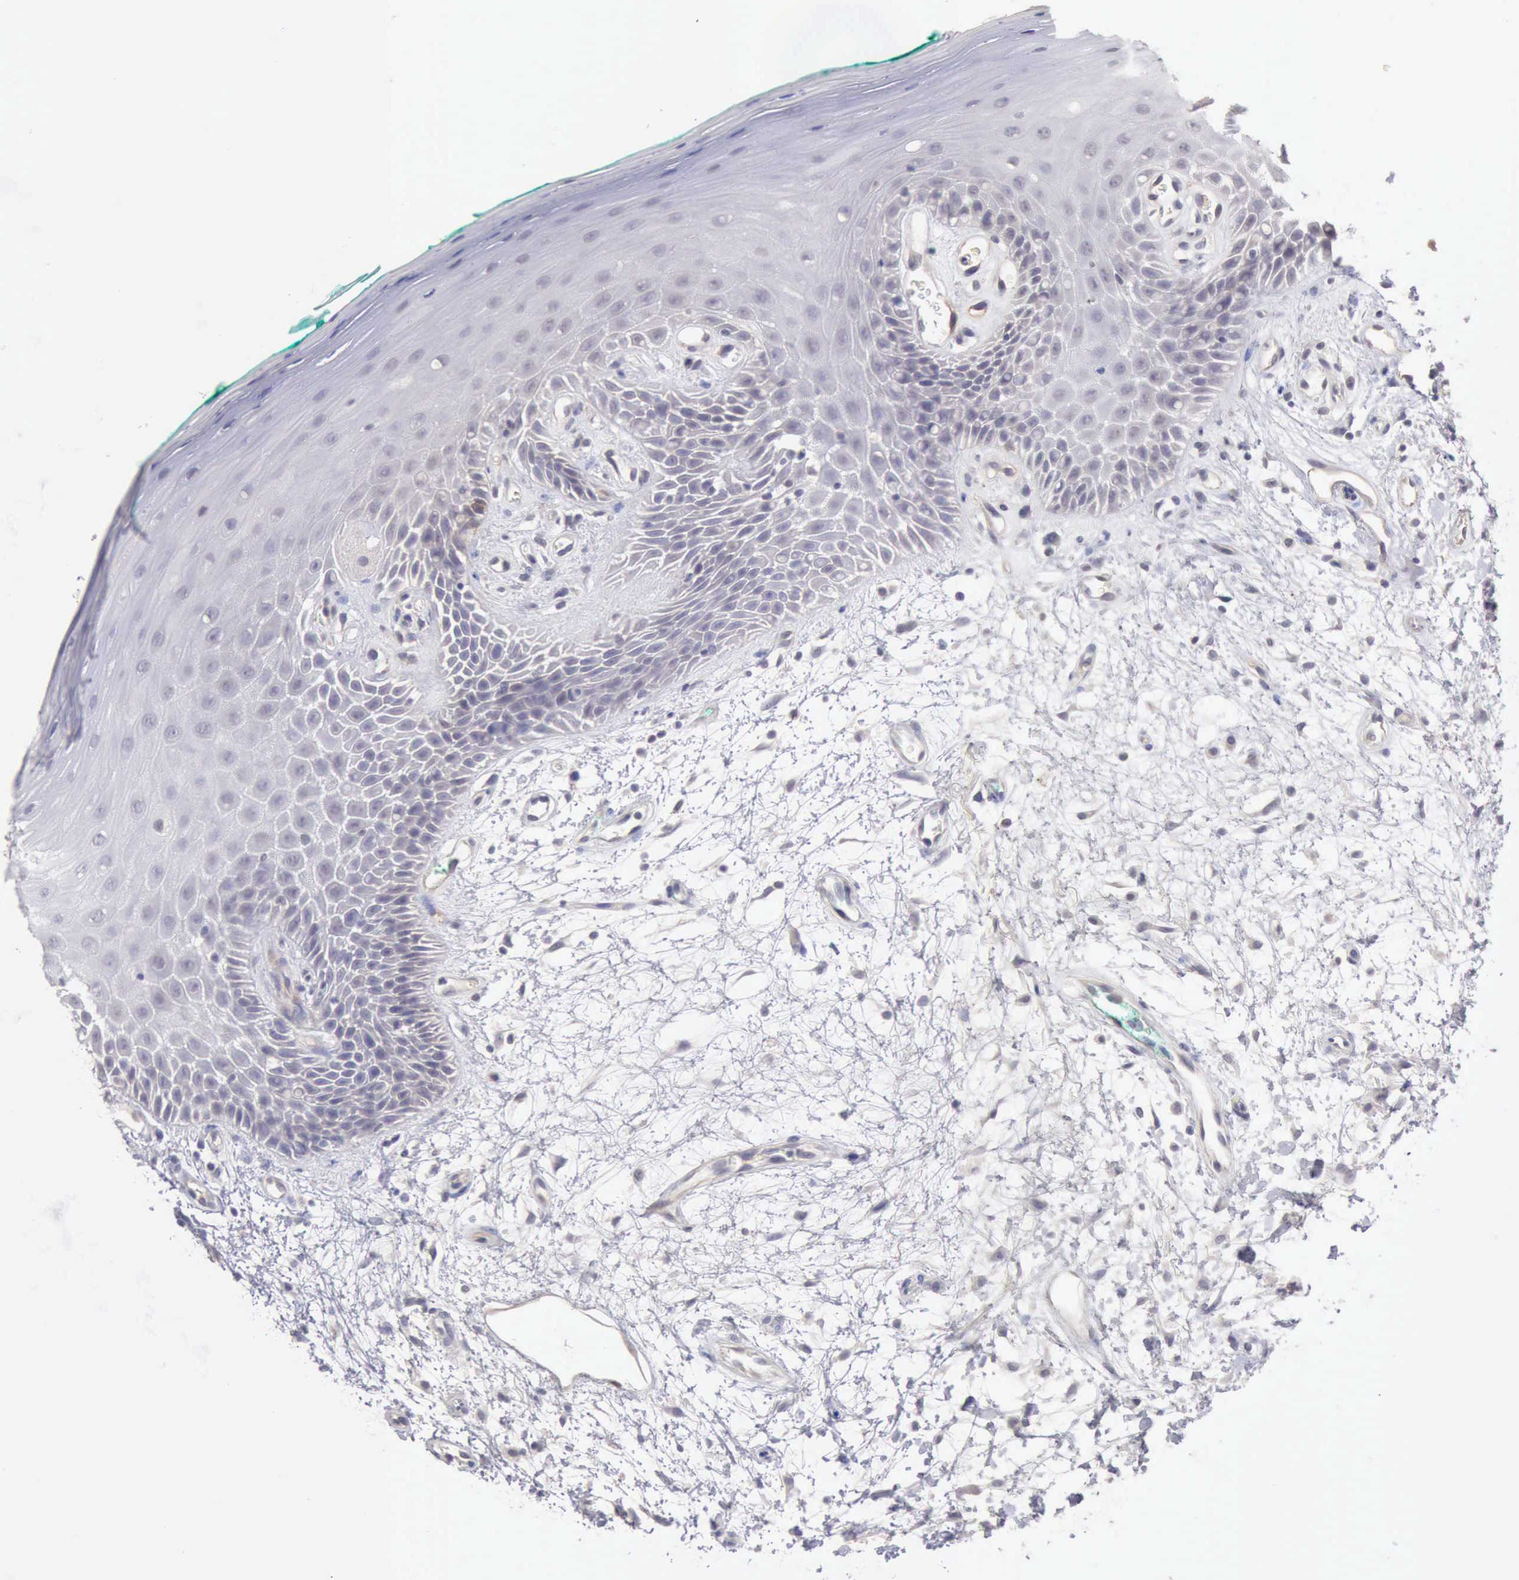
{"staining": {"intensity": "moderate", "quantity": "<25%", "location": "cytoplasmic/membranous"}, "tissue": "oral mucosa", "cell_type": "Squamous epithelial cells", "image_type": "normal", "snomed": [{"axis": "morphology", "description": "Normal tissue, NOS"}, {"axis": "morphology", "description": "Squamous cell carcinoma, NOS"}, {"axis": "topography", "description": "Skeletal muscle"}, {"axis": "topography", "description": "Oral tissue"}, {"axis": "topography", "description": "Head-Neck"}], "caption": "Moderate cytoplasmic/membranous expression is seen in about <25% of squamous epithelial cells in normal oral mucosa. Nuclei are stained in blue.", "gene": "KCND1", "patient": {"sex": "female", "age": 84}}